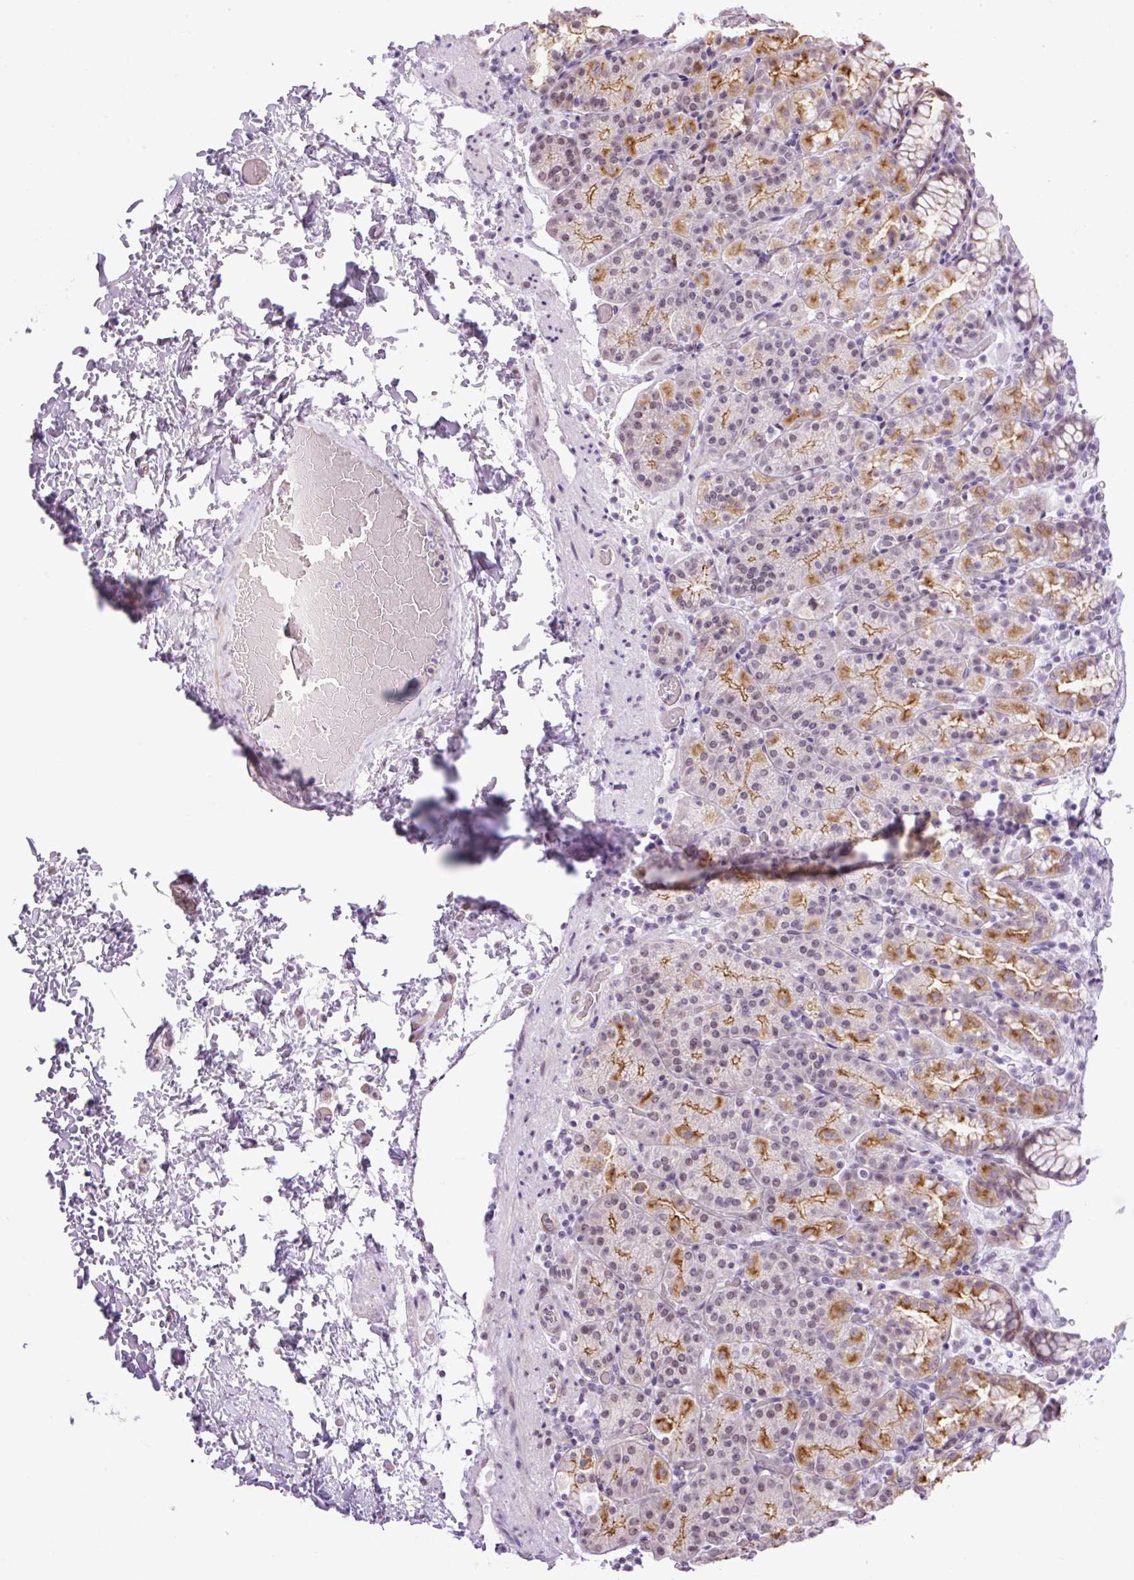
{"staining": {"intensity": "moderate", "quantity": "25%-75%", "location": "cytoplasmic/membranous"}, "tissue": "stomach", "cell_type": "Glandular cells", "image_type": "normal", "snomed": [{"axis": "morphology", "description": "Normal tissue, NOS"}, {"axis": "topography", "description": "Stomach, upper"}], "caption": "A high-resolution photomicrograph shows immunohistochemistry staining of unremarkable stomach, which displays moderate cytoplasmic/membranous expression in approximately 25%-75% of glandular cells. The protein is stained brown, and the nuclei are stained in blue (DAB (3,3'-diaminobenzidine) IHC with brightfield microscopy, high magnification).", "gene": "ICE1", "patient": {"sex": "female", "age": 81}}